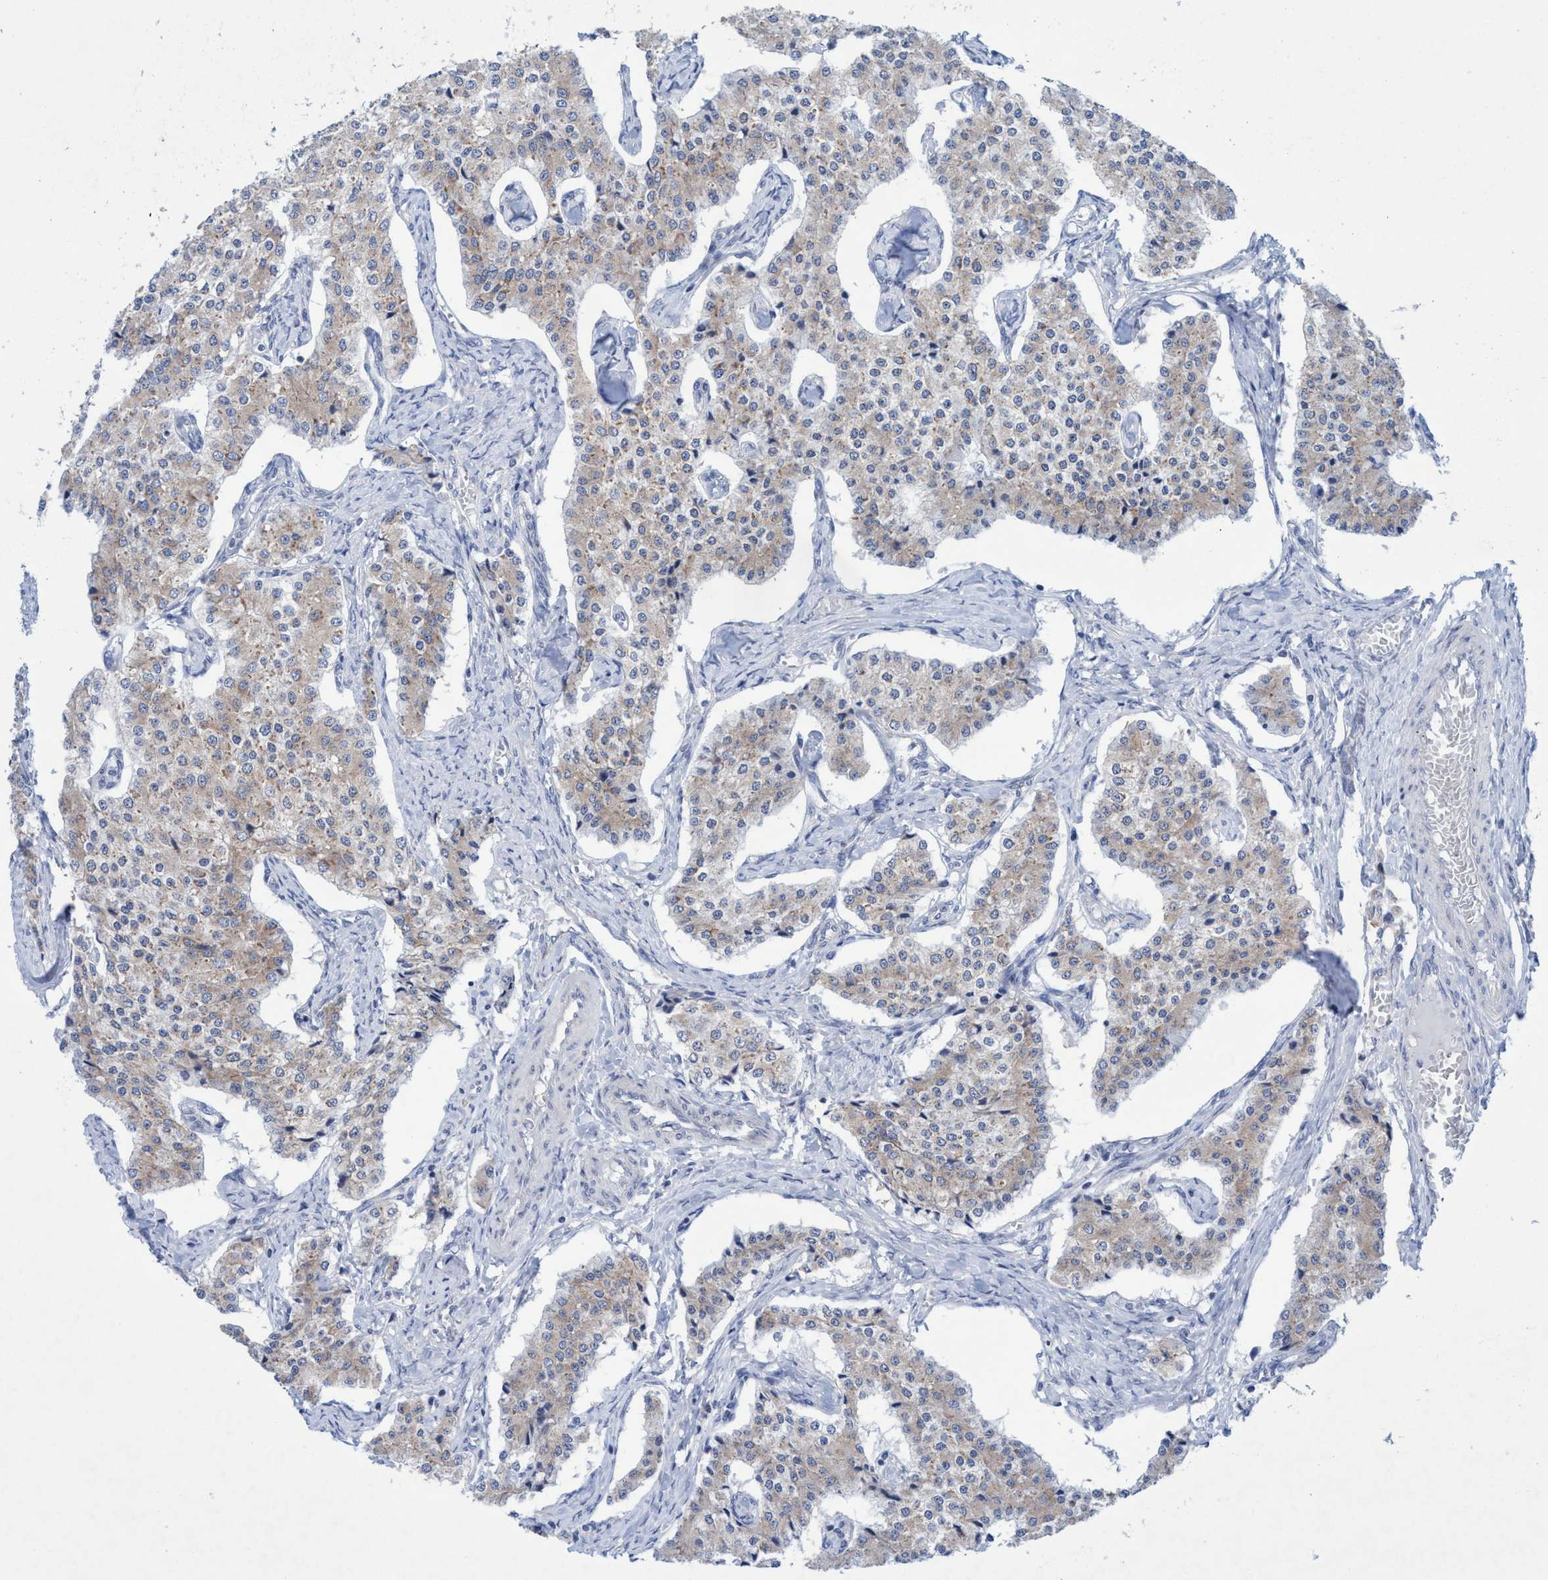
{"staining": {"intensity": "weak", "quantity": ">75%", "location": "cytoplasmic/membranous"}, "tissue": "carcinoid", "cell_type": "Tumor cells", "image_type": "cancer", "snomed": [{"axis": "morphology", "description": "Carcinoid, malignant, NOS"}, {"axis": "topography", "description": "Colon"}], "caption": "DAB immunohistochemical staining of human carcinoid demonstrates weak cytoplasmic/membranous protein expression in approximately >75% of tumor cells.", "gene": "RSAD1", "patient": {"sex": "female", "age": 52}}